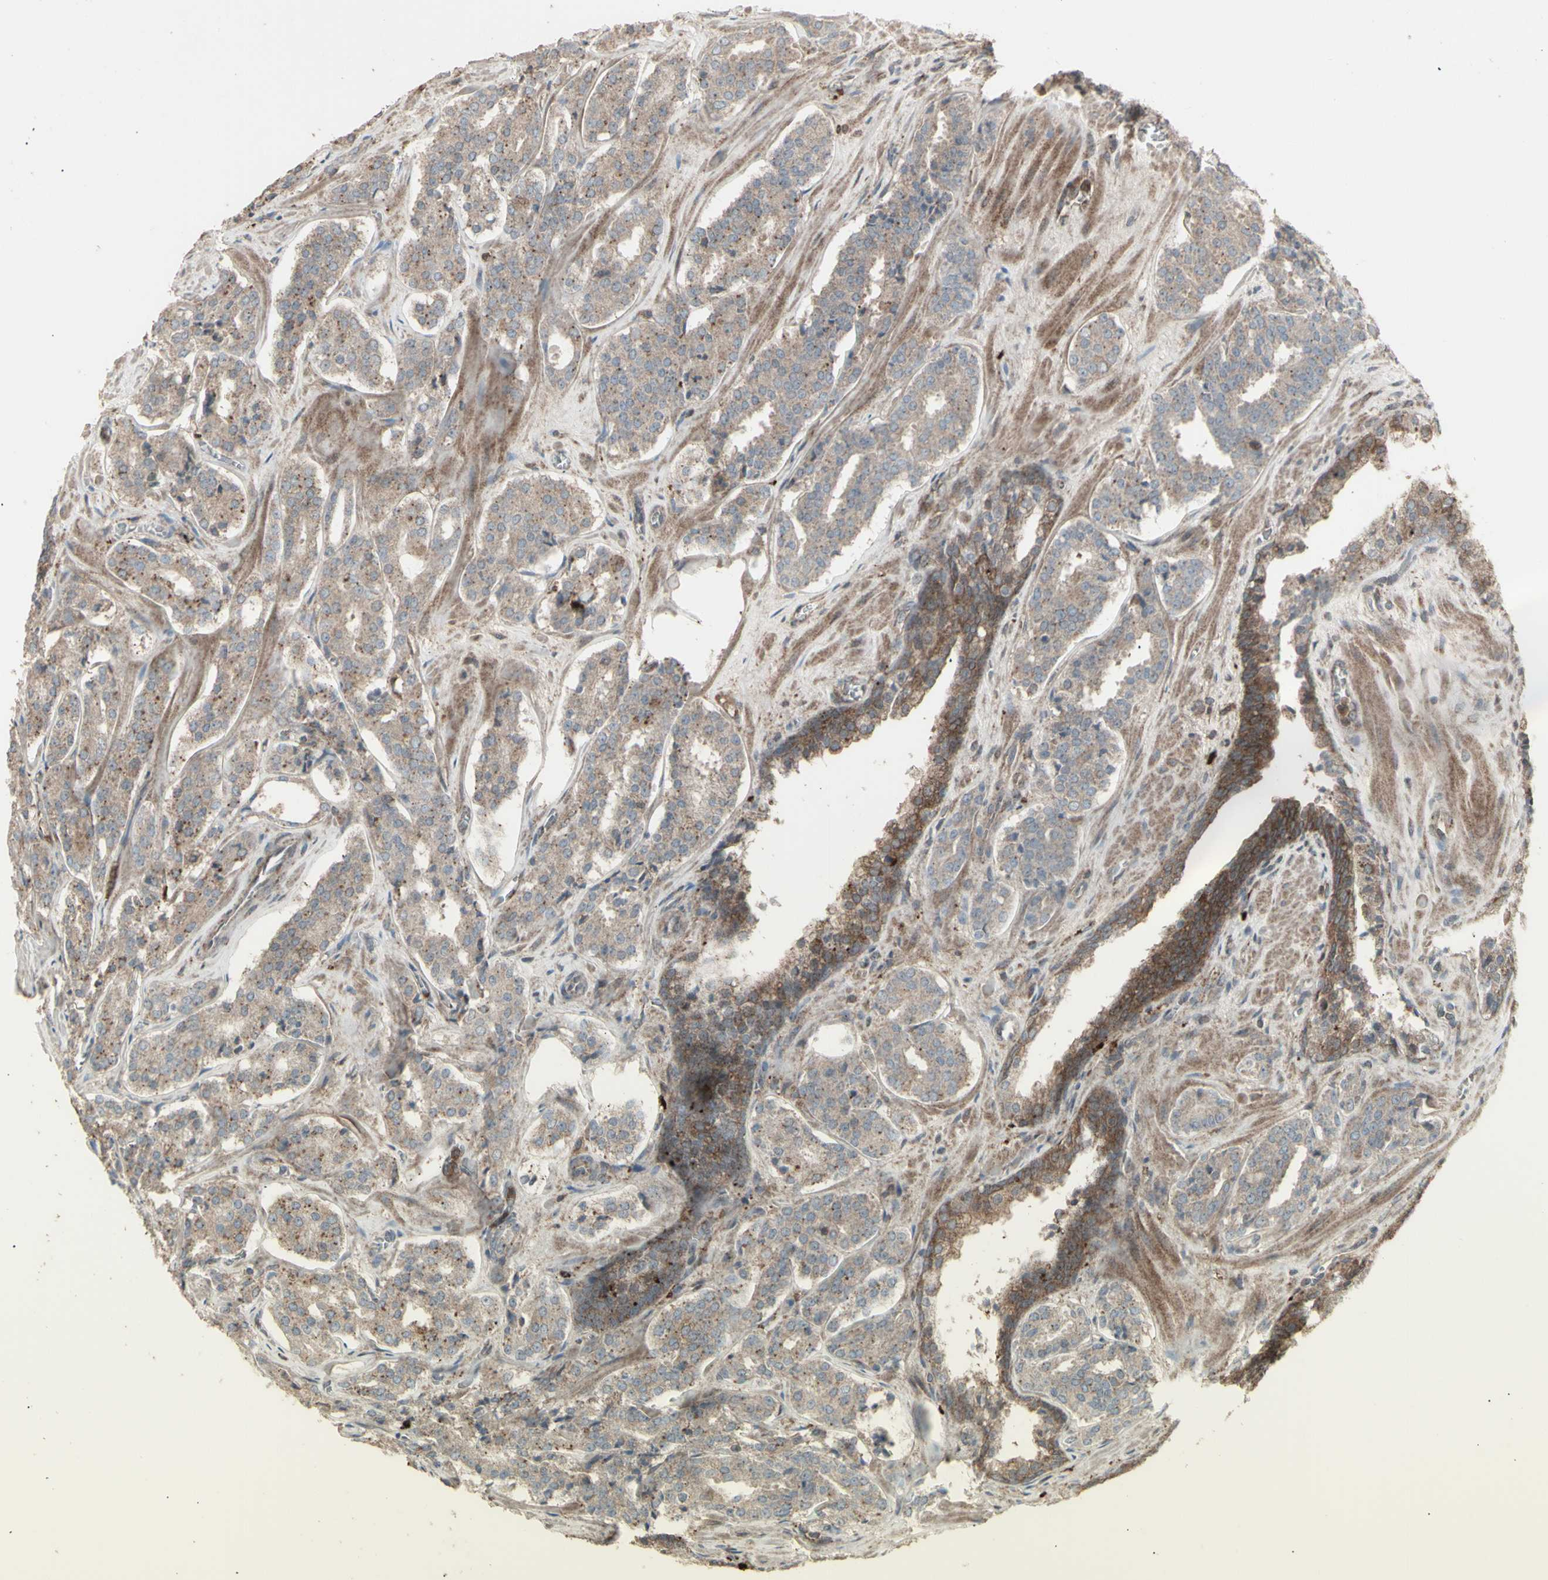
{"staining": {"intensity": "moderate", "quantity": ">75%", "location": "cytoplasmic/membranous"}, "tissue": "prostate cancer", "cell_type": "Tumor cells", "image_type": "cancer", "snomed": [{"axis": "morphology", "description": "Adenocarcinoma, High grade"}, {"axis": "topography", "description": "Prostate"}], "caption": "A micrograph of human prostate cancer (high-grade adenocarcinoma) stained for a protein exhibits moderate cytoplasmic/membranous brown staining in tumor cells.", "gene": "RNASEL", "patient": {"sex": "male", "age": 60}}